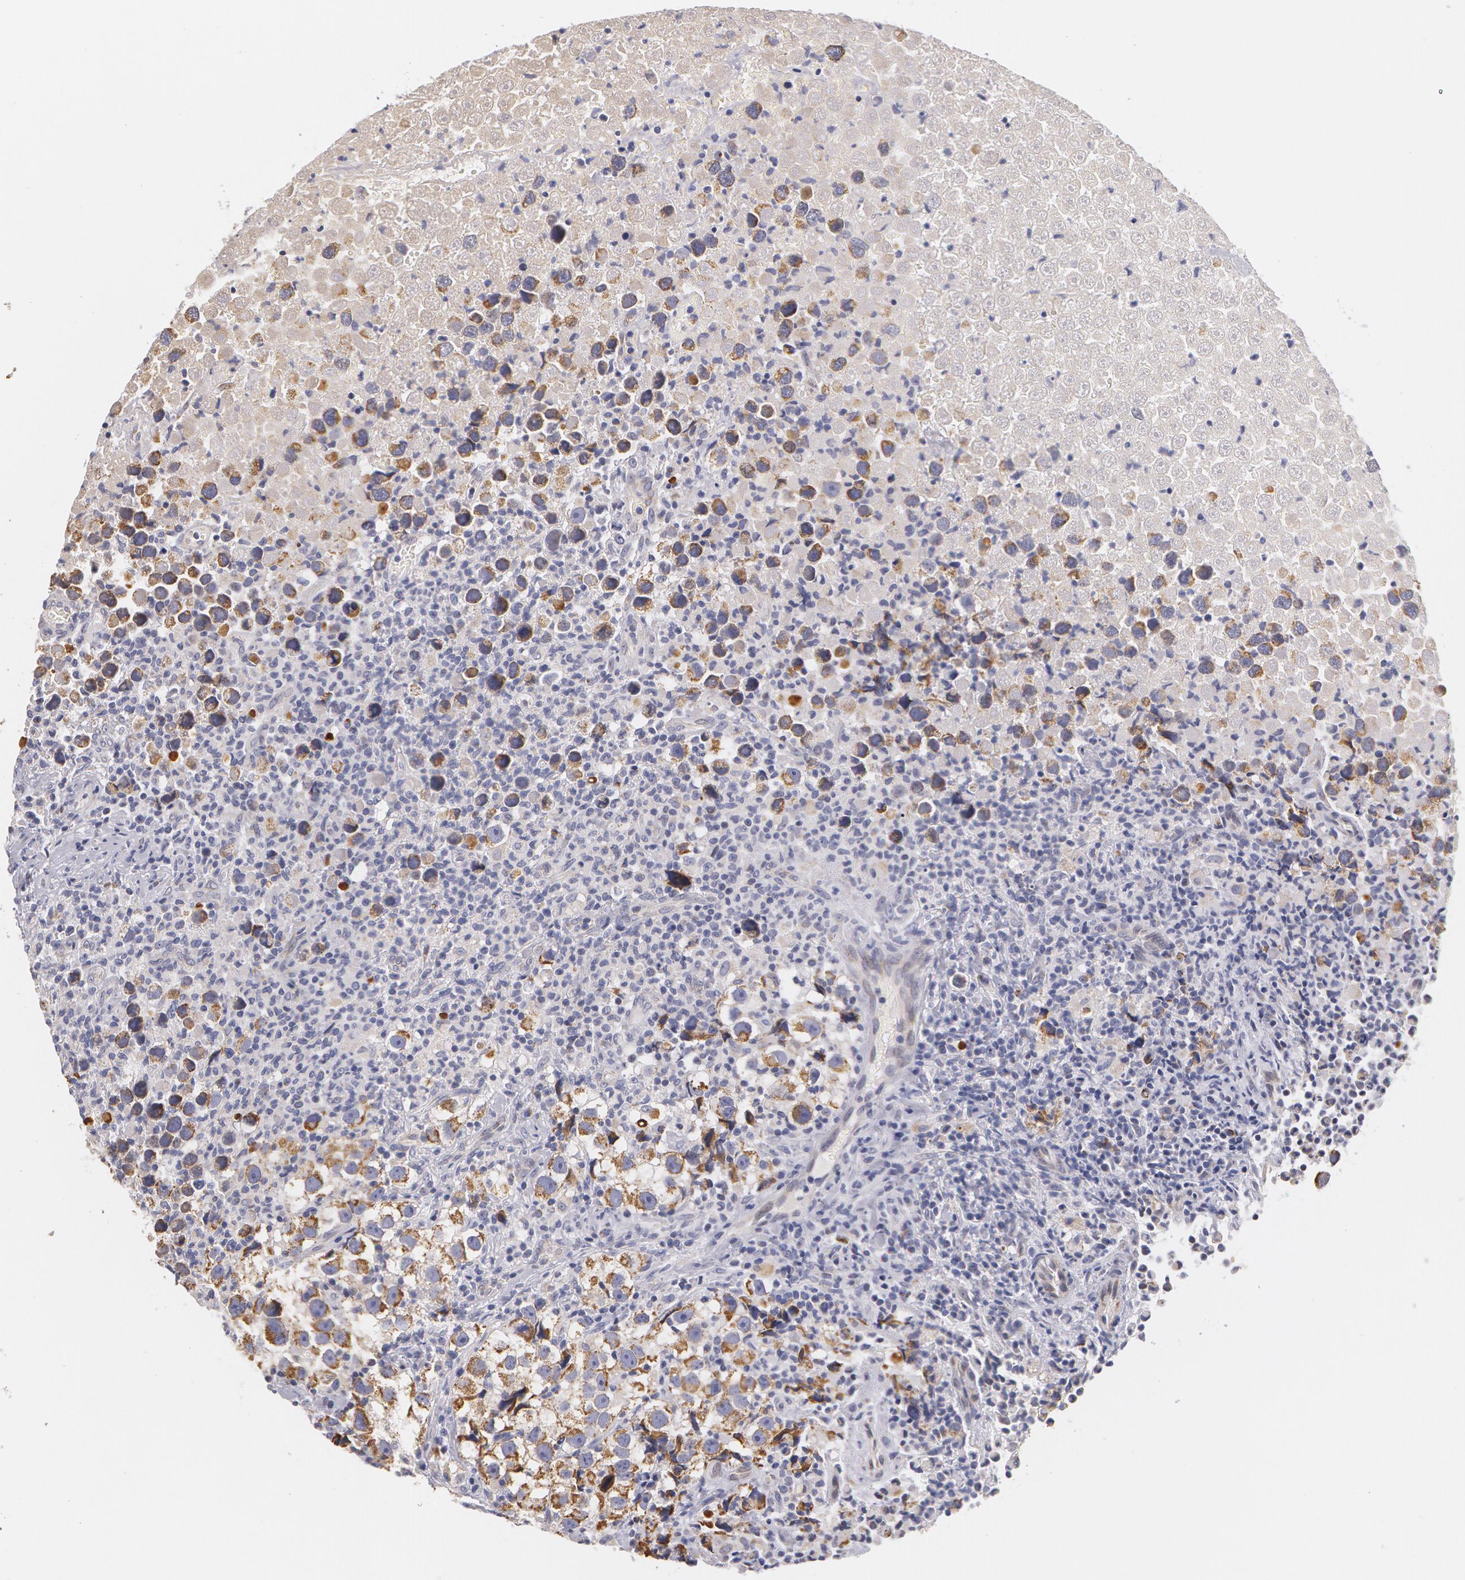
{"staining": {"intensity": "weak", "quantity": ">75%", "location": "cytoplasmic/membranous"}, "tissue": "testis cancer", "cell_type": "Tumor cells", "image_type": "cancer", "snomed": [{"axis": "morphology", "description": "Seminoma, NOS"}, {"axis": "topography", "description": "Testis"}], "caption": "IHC histopathology image of neoplastic tissue: human testis cancer (seminoma) stained using immunohistochemistry reveals low levels of weak protein expression localized specifically in the cytoplasmic/membranous of tumor cells, appearing as a cytoplasmic/membranous brown color.", "gene": "KRT18", "patient": {"sex": "male", "age": 43}}